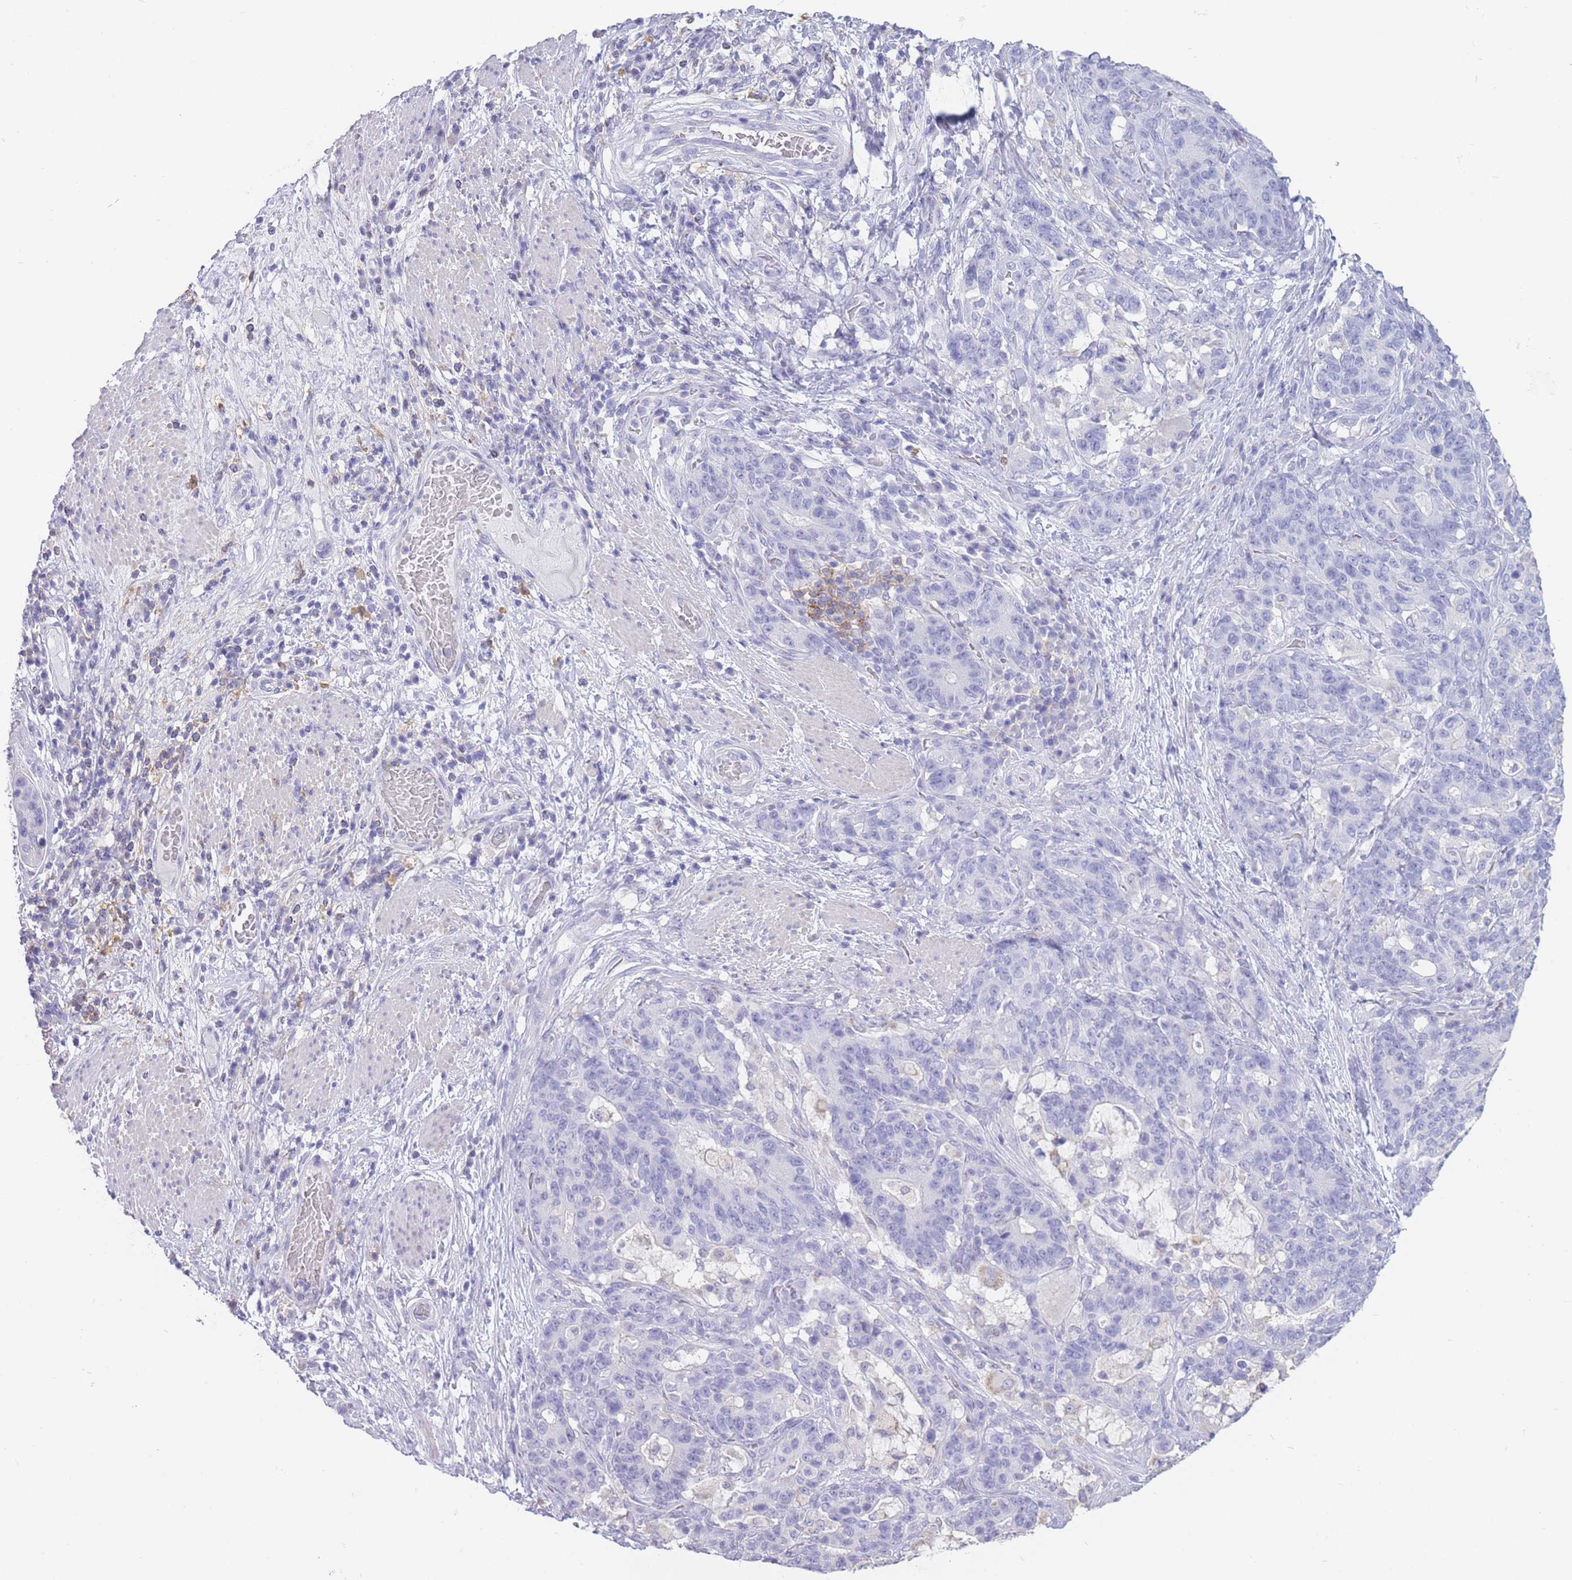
{"staining": {"intensity": "negative", "quantity": "none", "location": "none"}, "tissue": "stomach cancer", "cell_type": "Tumor cells", "image_type": "cancer", "snomed": [{"axis": "morphology", "description": "Normal tissue, NOS"}, {"axis": "morphology", "description": "Adenocarcinoma, NOS"}, {"axis": "topography", "description": "Stomach"}], "caption": "Human adenocarcinoma (stomach) stained for a protein using immunohistochemistry displays no expression in tumor cells.", "gene": "CD37", "patient": {"sex": "female", "age": 64}}